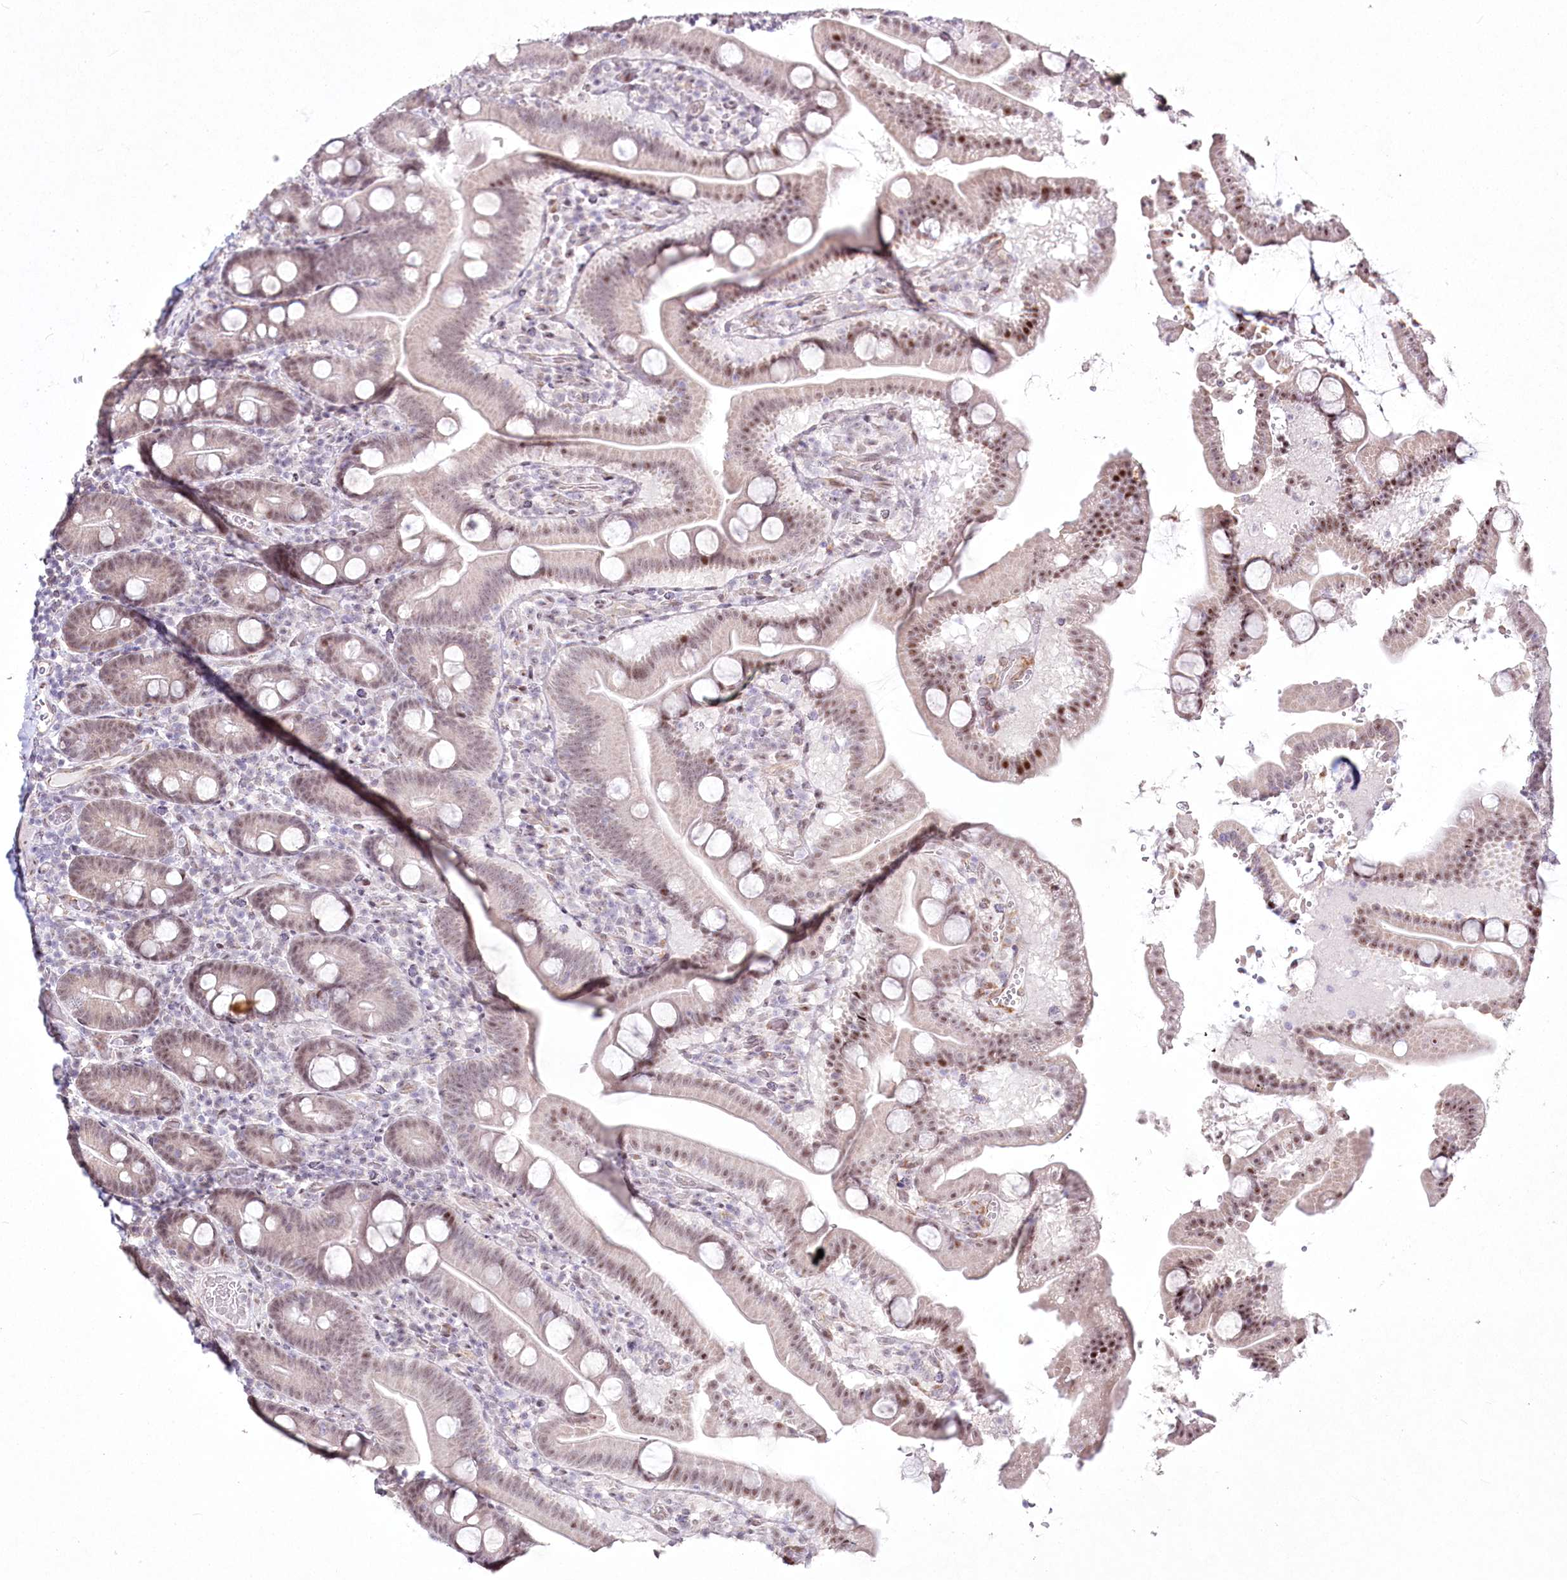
{"staining": {"intensity": "moderate", "quantity": "25%-75%", "location": "nuclear"}, "tissue": "duodenum", "cell_type": "Glandular cells", "image_type": "normal", "snomed": [{"axis": "morphology", "description": "Normal tissue, NOS"}, {"axis": "topography", "description": "Duodenum"}], "caption": "A photomicrograph of duodenum stained for a protein shows moderate nuclear brown staining in glandular cells.", "gene": "YBX3", "patient": {"sex": "male", "age": 55}}